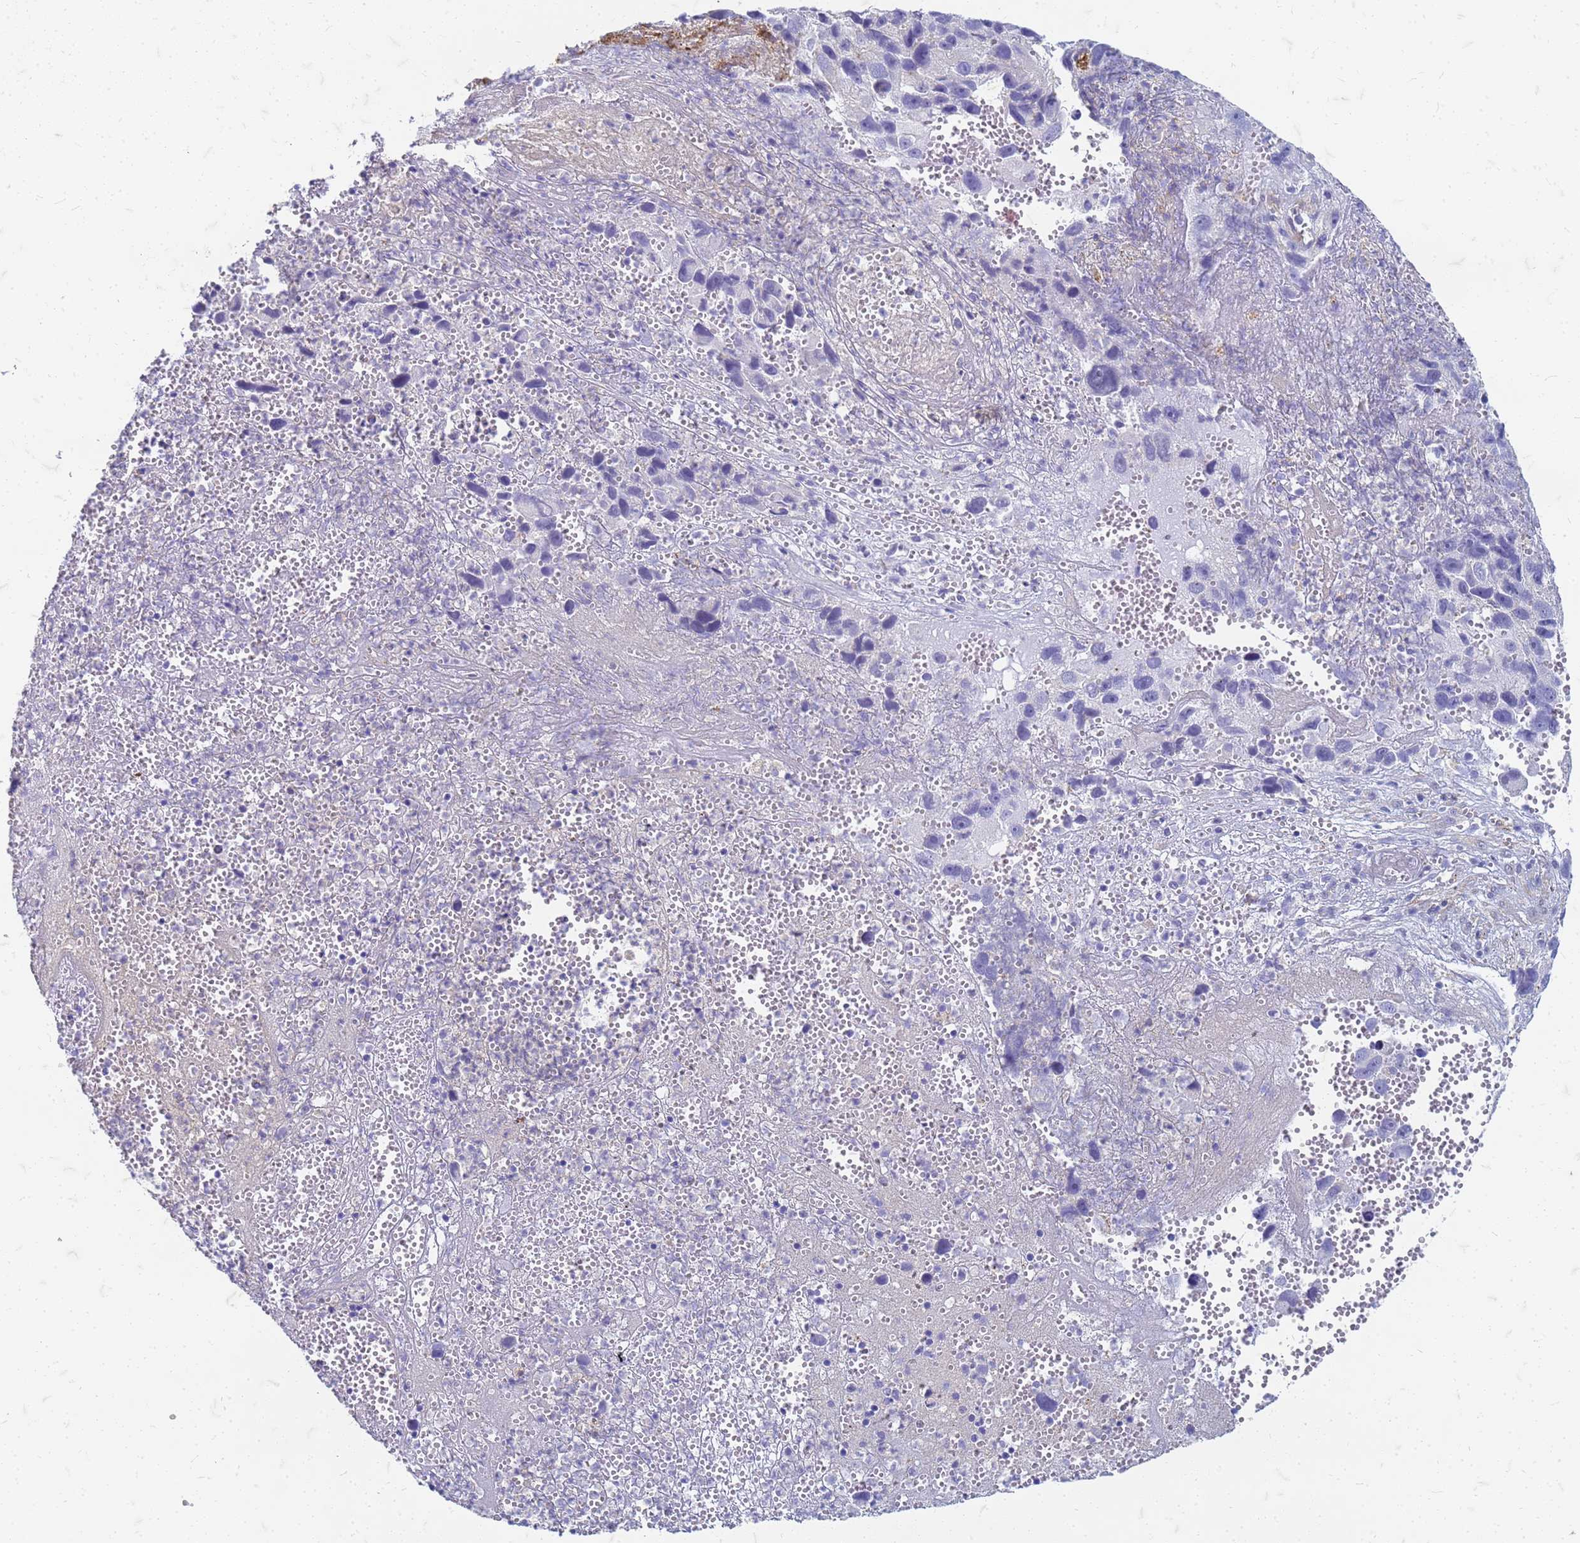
{"staining": {"intensity": "negative", "quantity": "none", "location": "none"}, "tissue": "melanoma", "cell_type": "Tumor cells", "image_type": "cancer", "snomed": [{"axis": "morphology", "description": "Malignant melanoma, NOS"}, {"axis": "topography", "description": "Skin"}], "caption": "A high-resolution histopathology image shows immunohistochemistry (IHC) staining of melanoma, which exhibits no significant positivity in tumor cells.", "gene": "TRIM64B", "patient": {"sex": "male", "age": 84}}